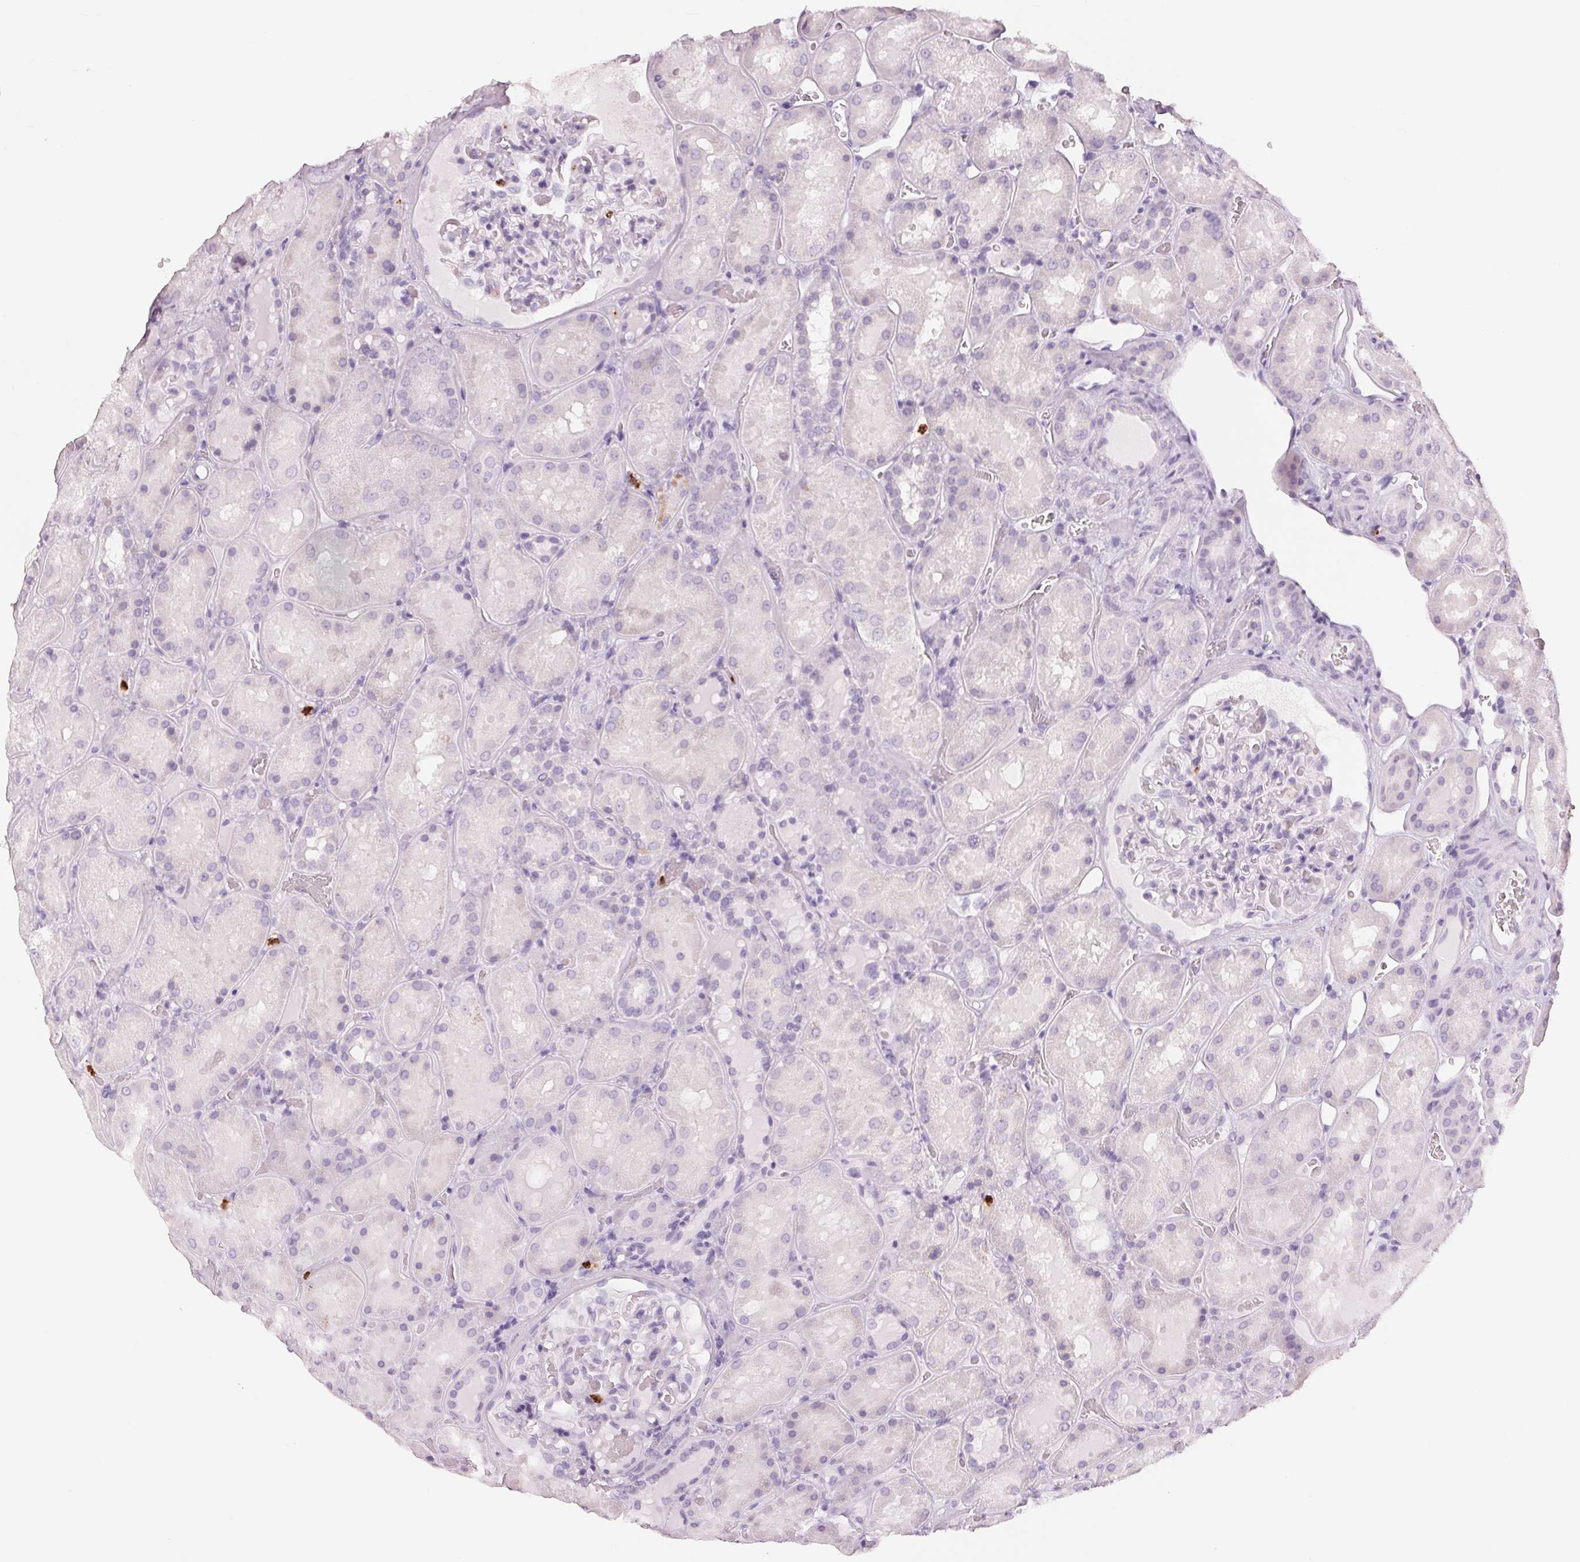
{"staining": {"intensity": "negative", "quantity": "none", "location": "none"}, "tissue": "kidney", "cell_type": "Cells in glomeruli", "image_type": "normal", "snomed": [{"axis": "morphology", "description": "Normal tissue, NOS"}, {"axis": "topography", "description": "Kidney"}], "caption": "Kidney stained for a protein using IHC displays no expression cells in glomeruli.", "gene": "KLK7", "patient": {"sex": "male", "age": 73}}